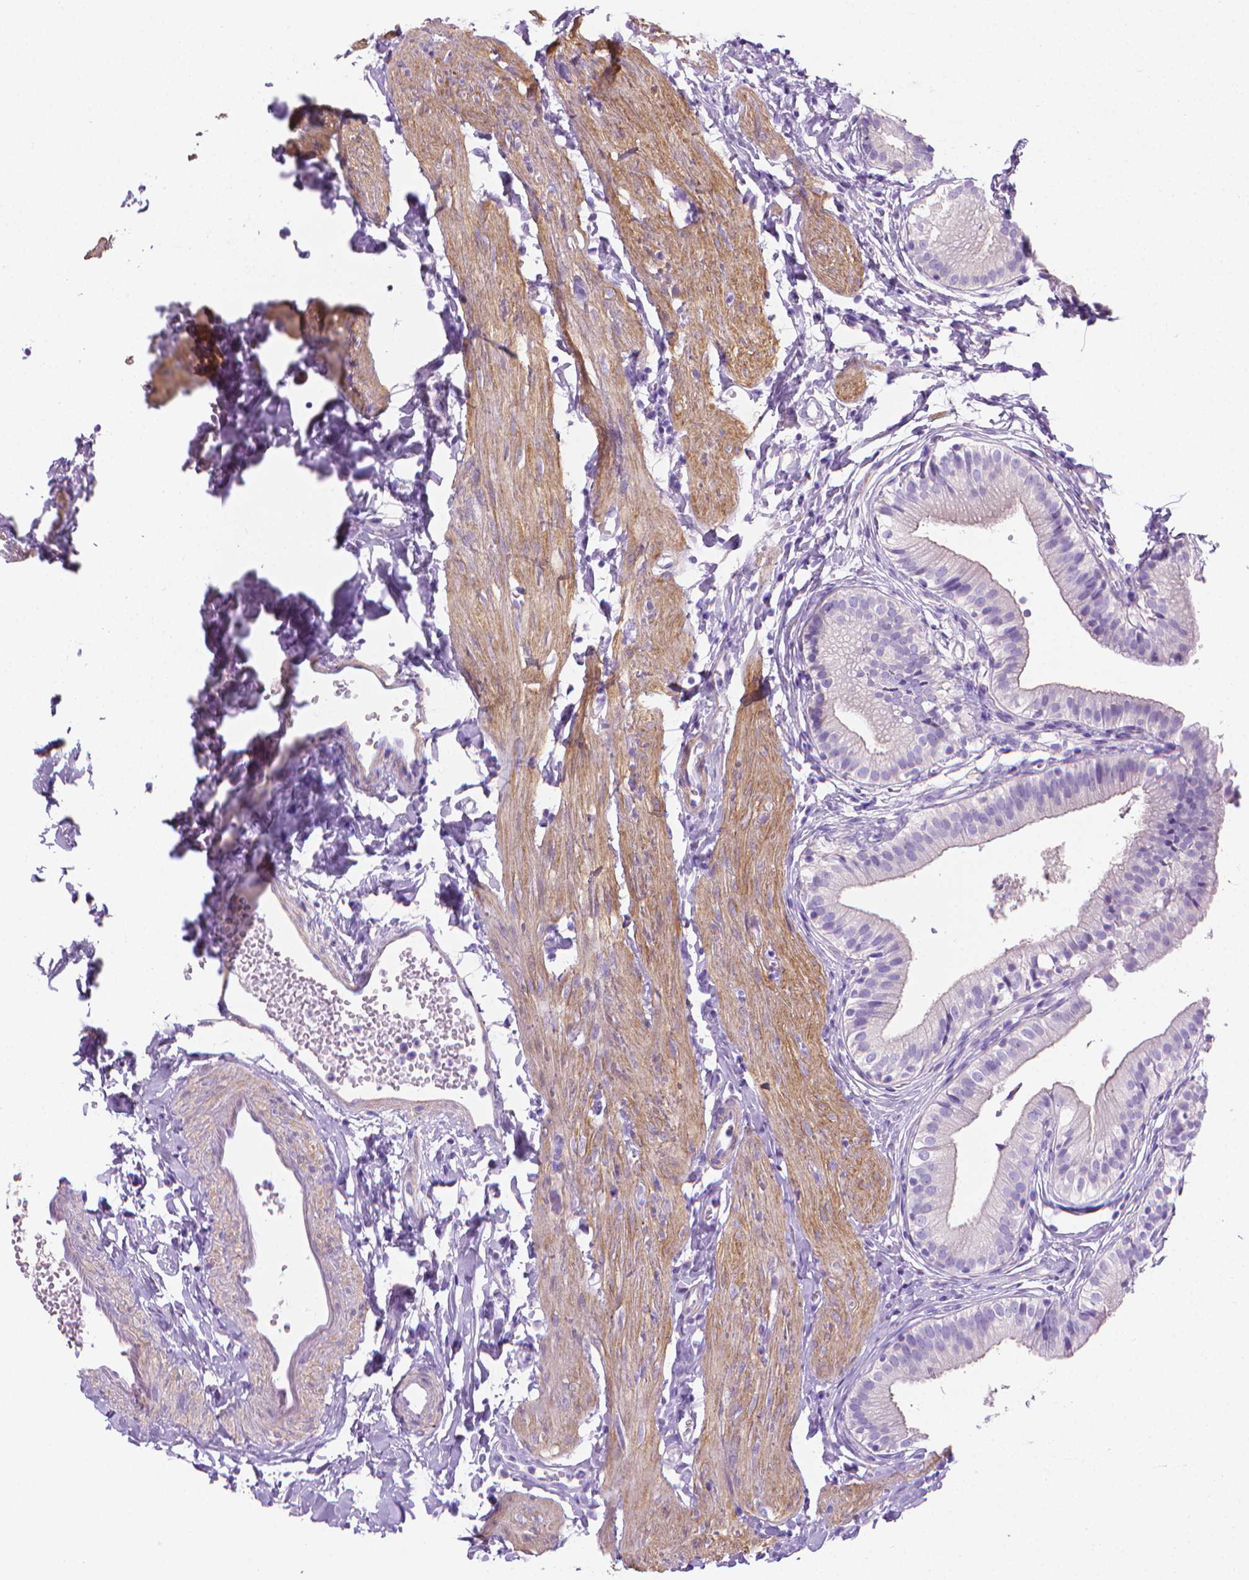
{"staining": {"intensity": "negative", "quantity": "none", "location": "none"}, "tissue": "gallbladder", "cell_type": "Glandular cells", "image_type": "normal", "snomed": [{"axis": "morphology", "description": "Normal tissue, NOS"}, {"axis": "topography", "description": "Gallbladder"}], "caption": "This is a photomicrograph of immunohistochemistry (IHC) staining of benign gallbladder, which shows no staining in glandular cells.", "gene": "FASN", "patient": {"sex": "female", "age": 47}}